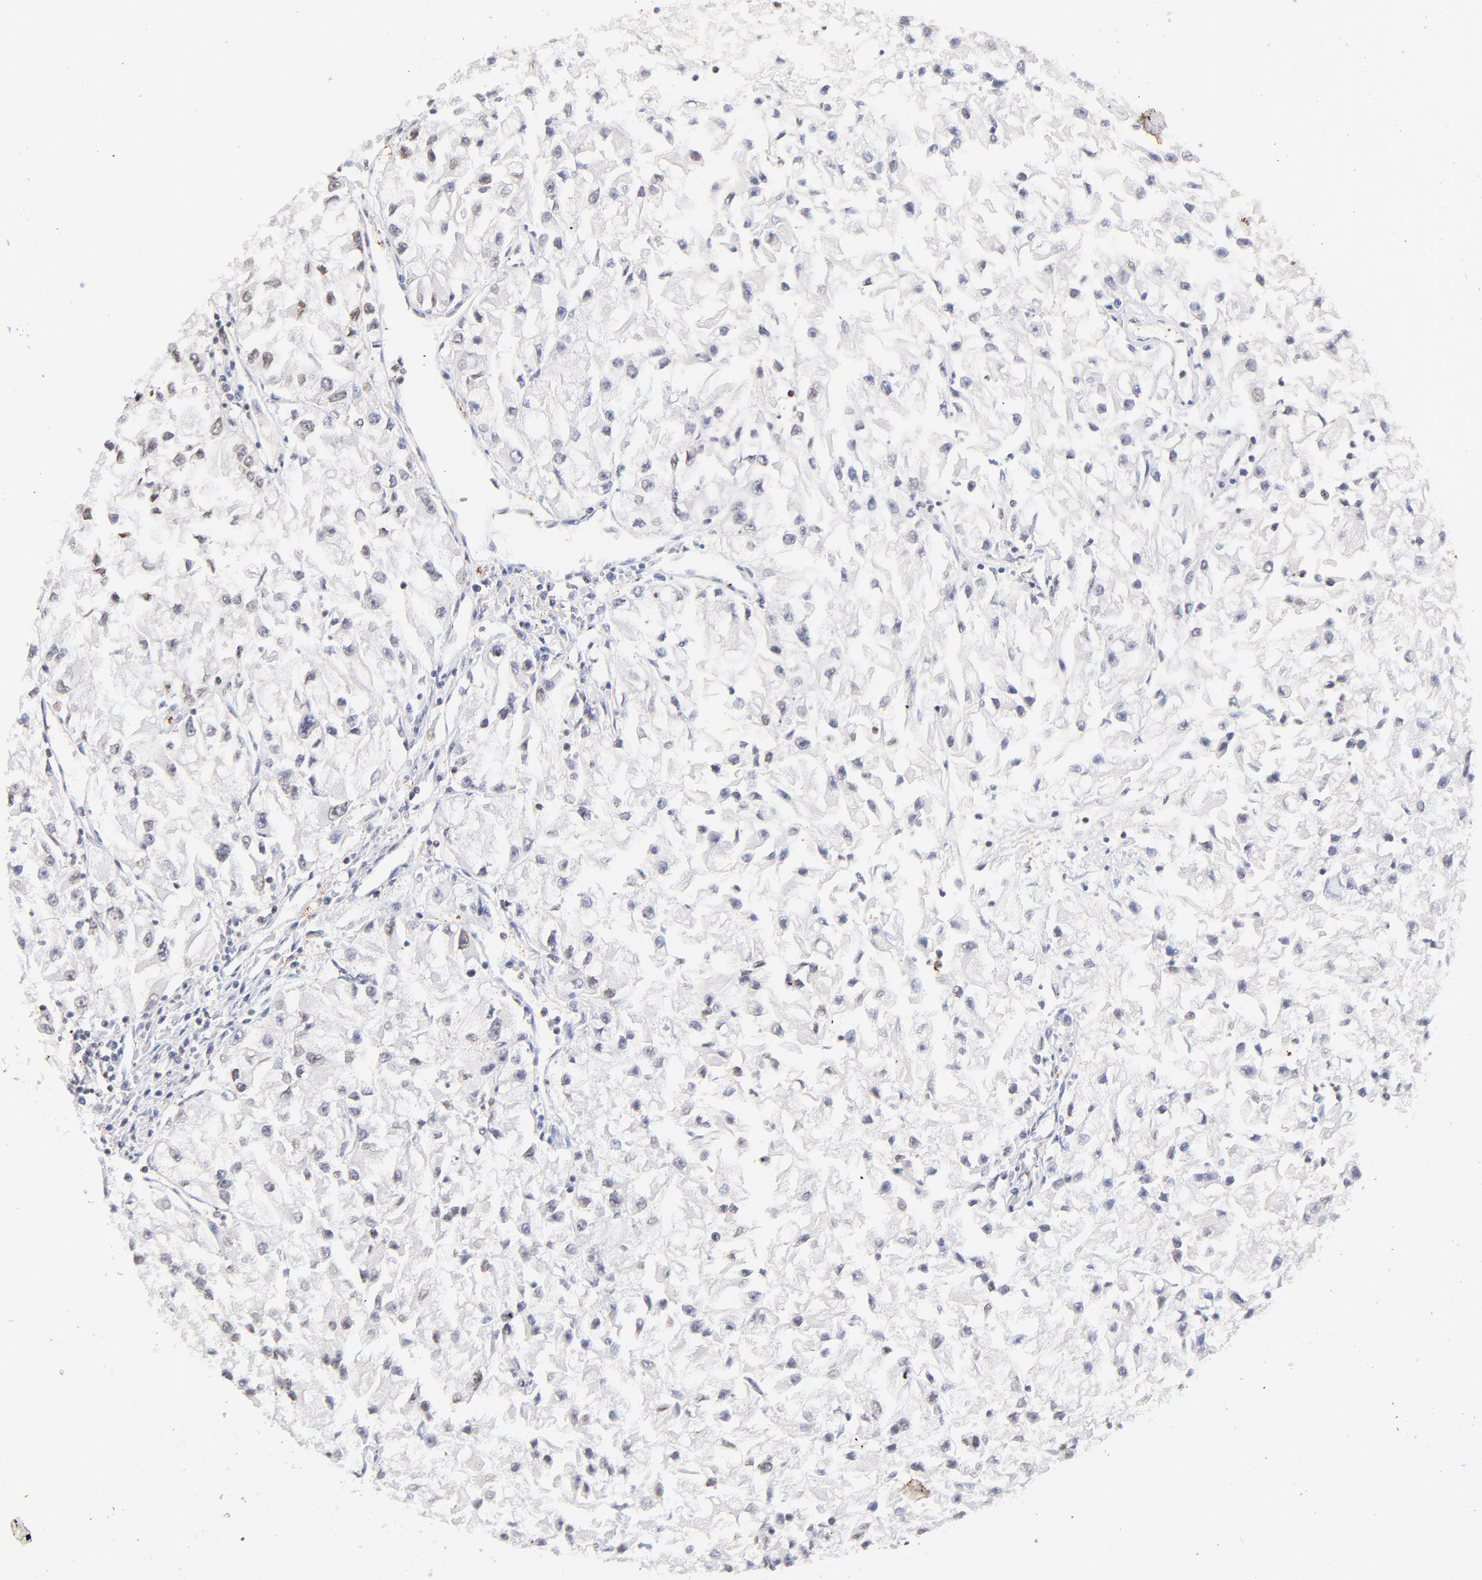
{"staining": {"intensity": "weak", "quantity": "<25%", "location": "nuclear"}, "tissue": "renal cancer", "cell_type": "Tumor cells", "image_type": "cancer", "snomed": [{"axis": "morphology", "description": "Adenocarcinoma, NOS"}, {"axis": "topography", "description": "Kidney"}], "caption": "This is an immunohistochemistry (IHC) photomicrograph of renal adenocarcinoma. There is no staining in tumor cells.", "gene": "ZFP92", "patient": {"sex": "male", "age": 59}}